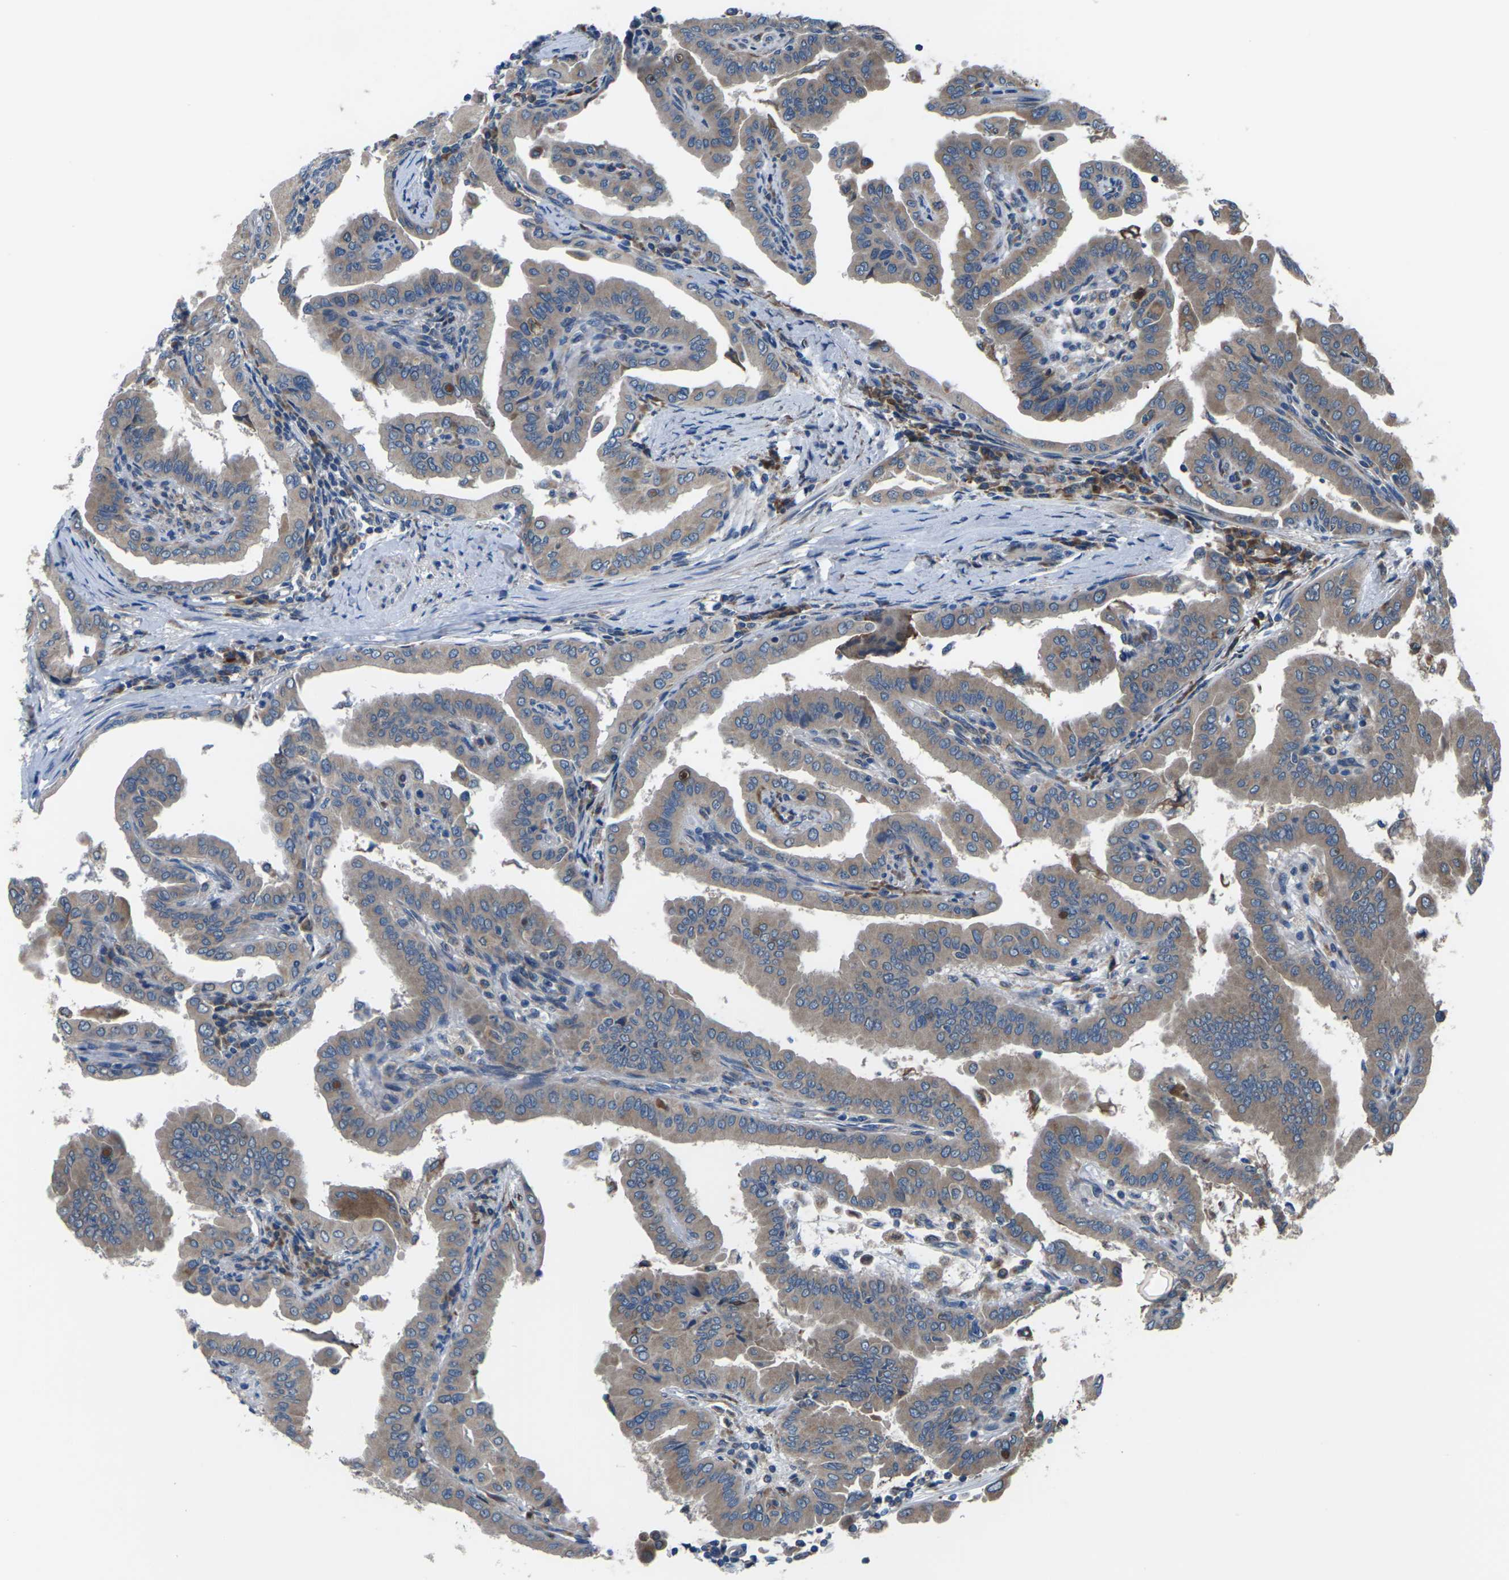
{"staining": {"intensity": "moderate", "quantity": ">75%", "location": "cytoplasmic/membranous"}, "tissue": "thyroid cancer", "cell_type": "Tumor cells", "image_type": "cancer", "snomed": [{"axis": "morphology", "description": "Papillary adenocarcinoma, NOS"}, {"axis": "topography", "description": "Thyroid gland"}], "caption": "Papillary adenocarcinoma (thyroid) tissue demonstrates moderate cytoplasmic/membranous staining in approximately >75% of tumor cells", "gene": "GABRP", "patient": {"sex": "male", "age": 33}}